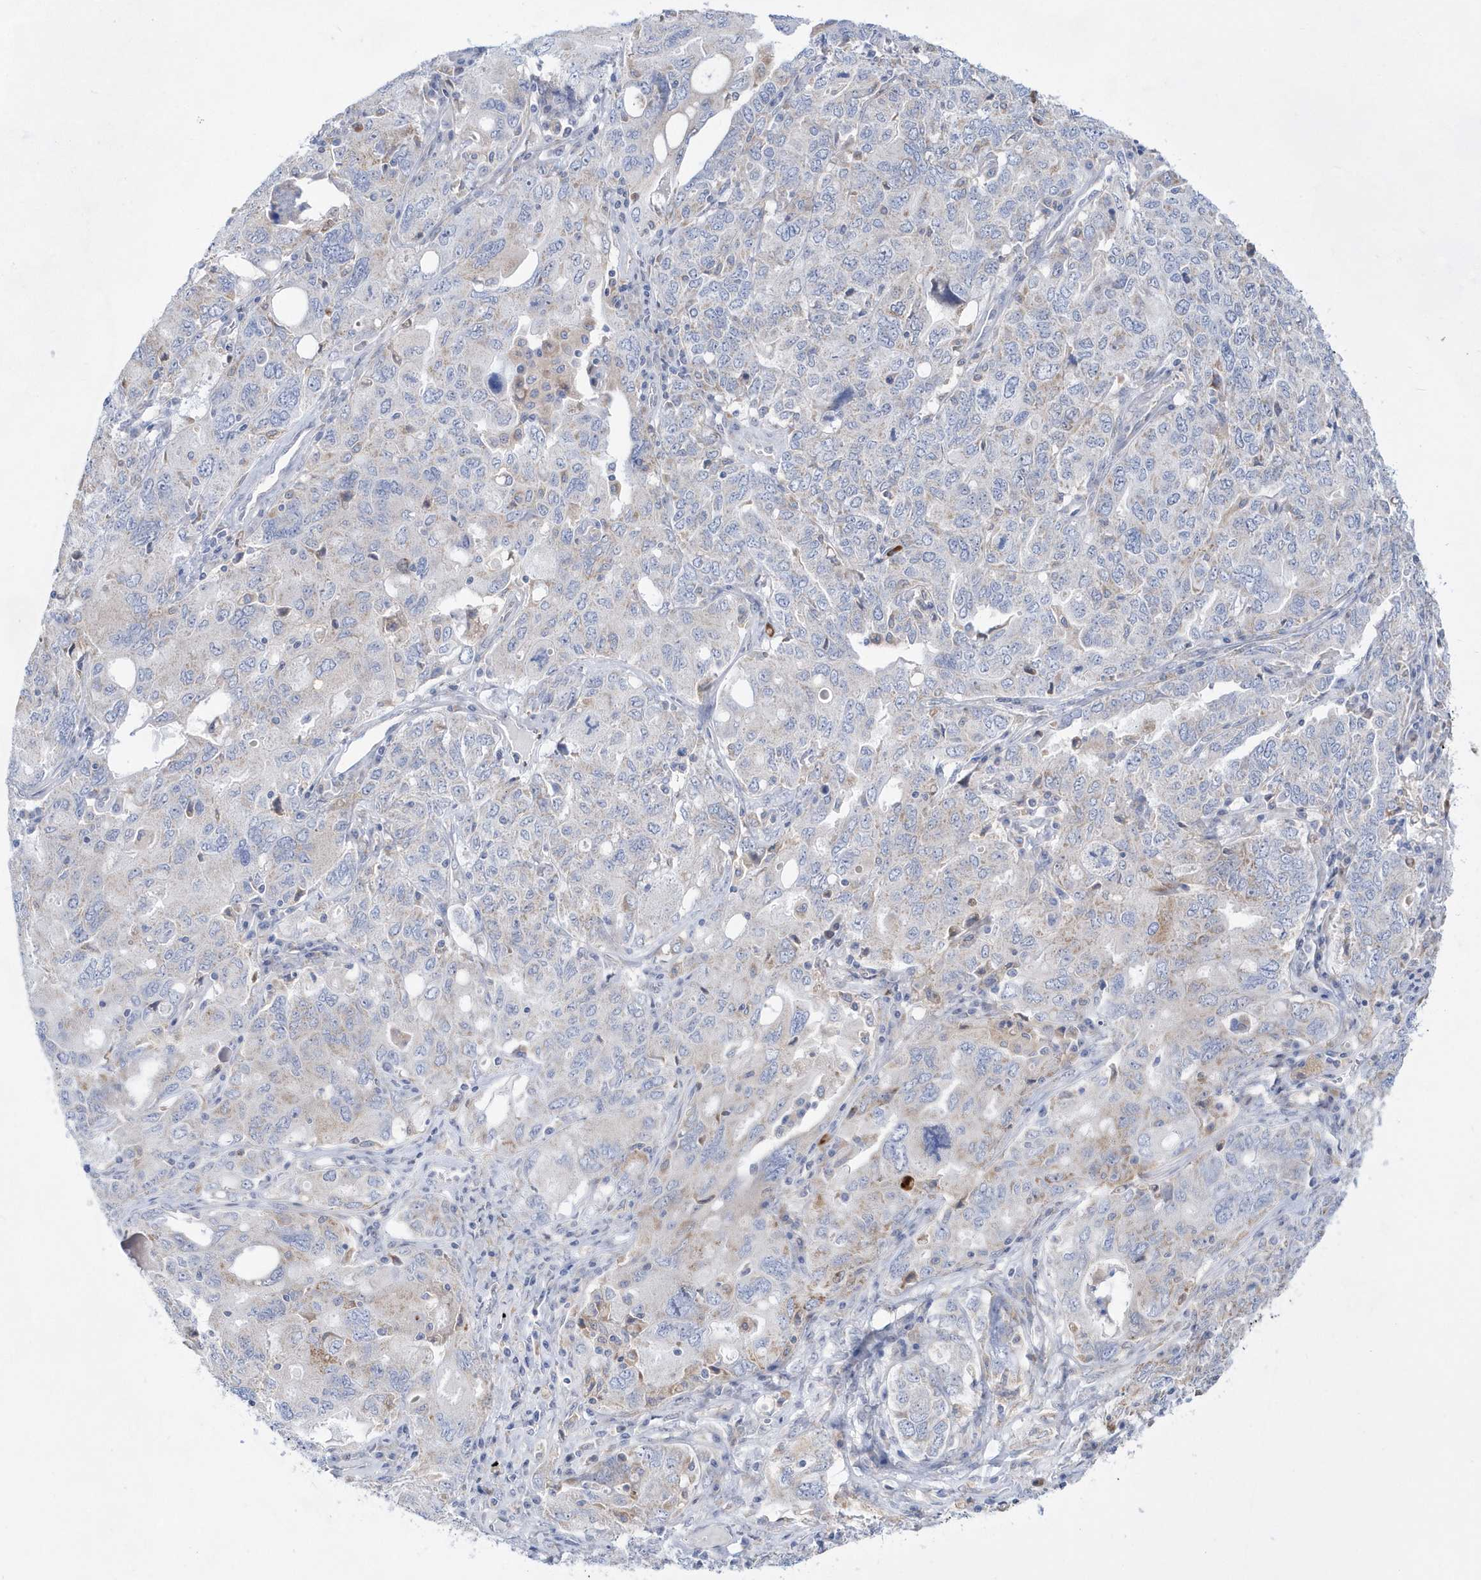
{"staining": {"intensity": "negative", "quantity": "none", "location": "none"}, "tissue": "ovarian cancer", "cell_type": "Tumor cells", "image_type": "cancer", "snomed": [{"axis": "morphology", "description": "Carcinoma, endometroid"}, {"axis": "topography", "description": "Ovary"}], "caption": "The image exhibits no staining of tumor cells in ovarian cancer (endometroid carcinoma).", "gene": "BDH2", "patient": {"sex": "female", "age": 62}}